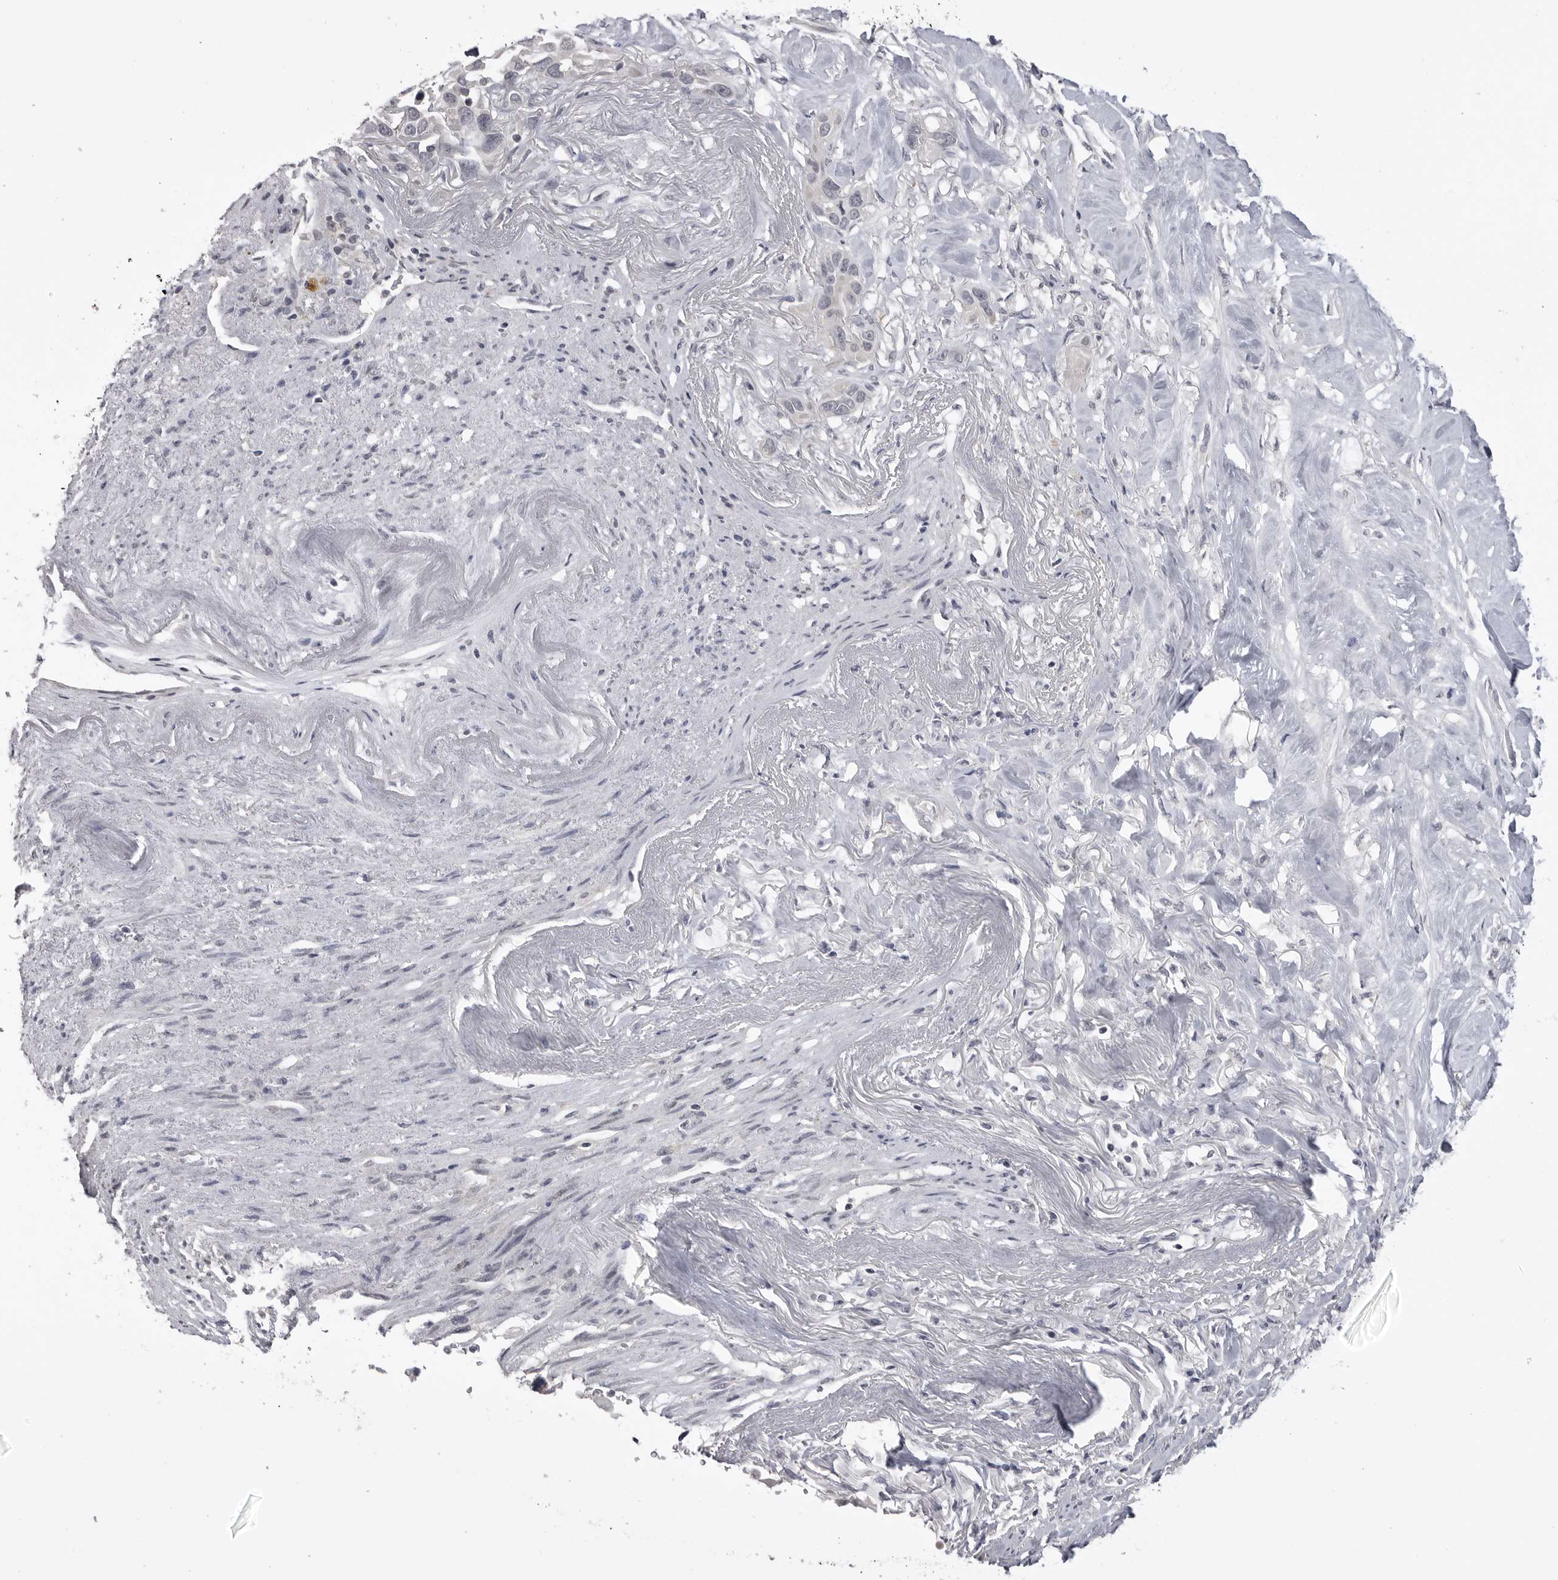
{"staining": {"intensity": "negative", "quantity": "none", "location": "none"}, "tissue": "pancreatic cancer", "cell_type": "Tumor cells", "image_type": "cancer", "snomed": [{"axis": "morphology", "description": "Adenocarcinoma, NOS"}, {"axis": "topography", "description": "Pancreas"}], "caption": "High magnification brightfield microscopy of pancreatic cancer (adenocarcinoma) stained with DAB (3,3'-diaminobenzidine) (brown) and counterstained with hematoxylin (blue): tumor cells show no significant expression.", "gene": "GPN2", "patient": {"sex": "female", "age": 60}}